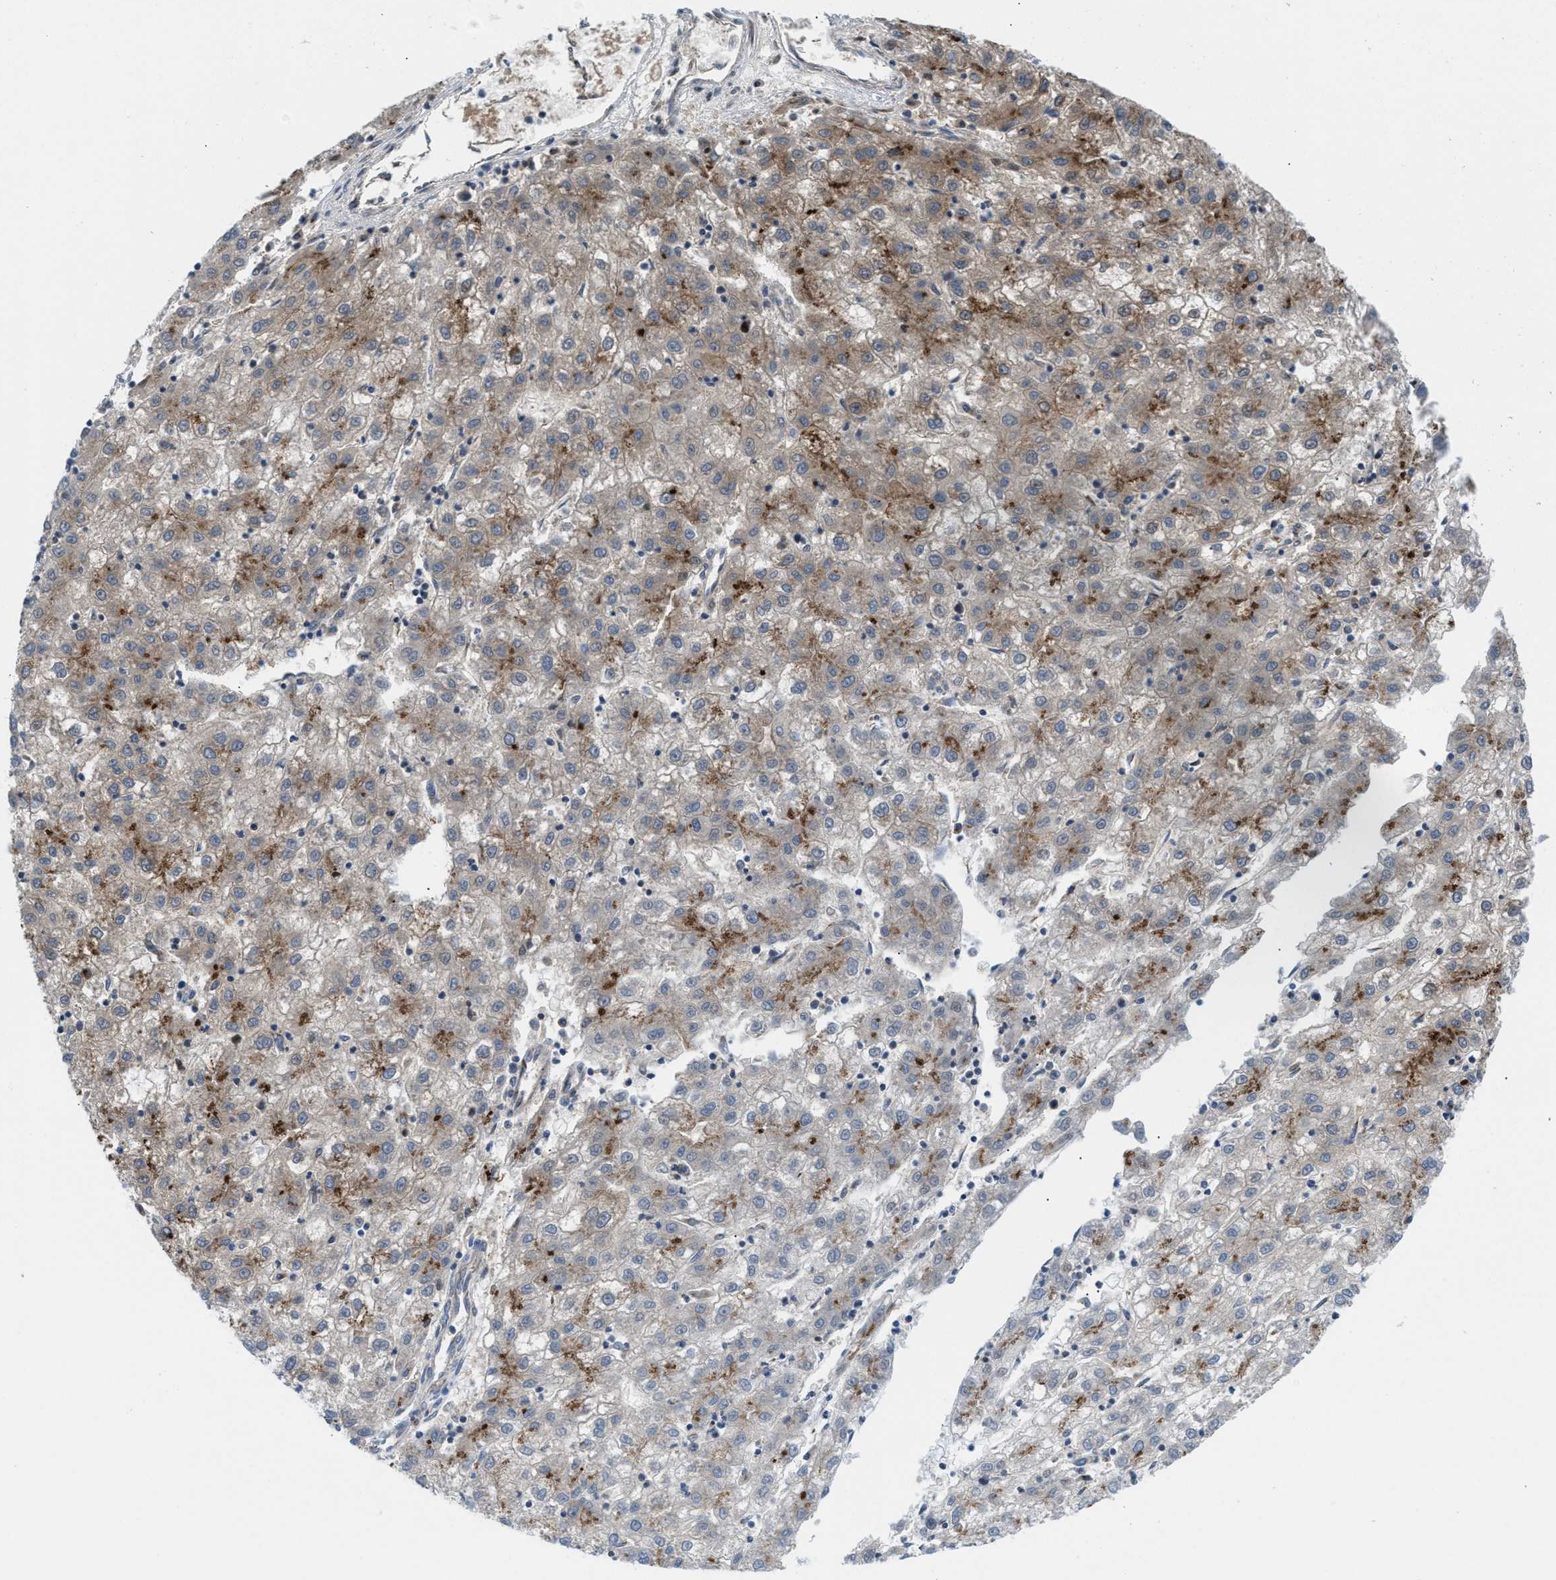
{"staining": {"intensity": "moderate", "quantity": "<25%", "location": "cytoplasmic/membranous"}, "tissue": "liver cancer", "cell_type": "Tumor cells", "image_type": "cancer", "snomed": [{"axis": "morphology", "description": "Carcinoma, Hepatocellular, NOS"}, {"axis": "topography", "description": "Liver"}], "caption": "An image of human liver cancer stained for a protein demonstrates moderate cytoplasmic/membranous brown staining in tumor cells.", "gene": "SLC38A10", "patient": {"sex": "male", "age": 72}}